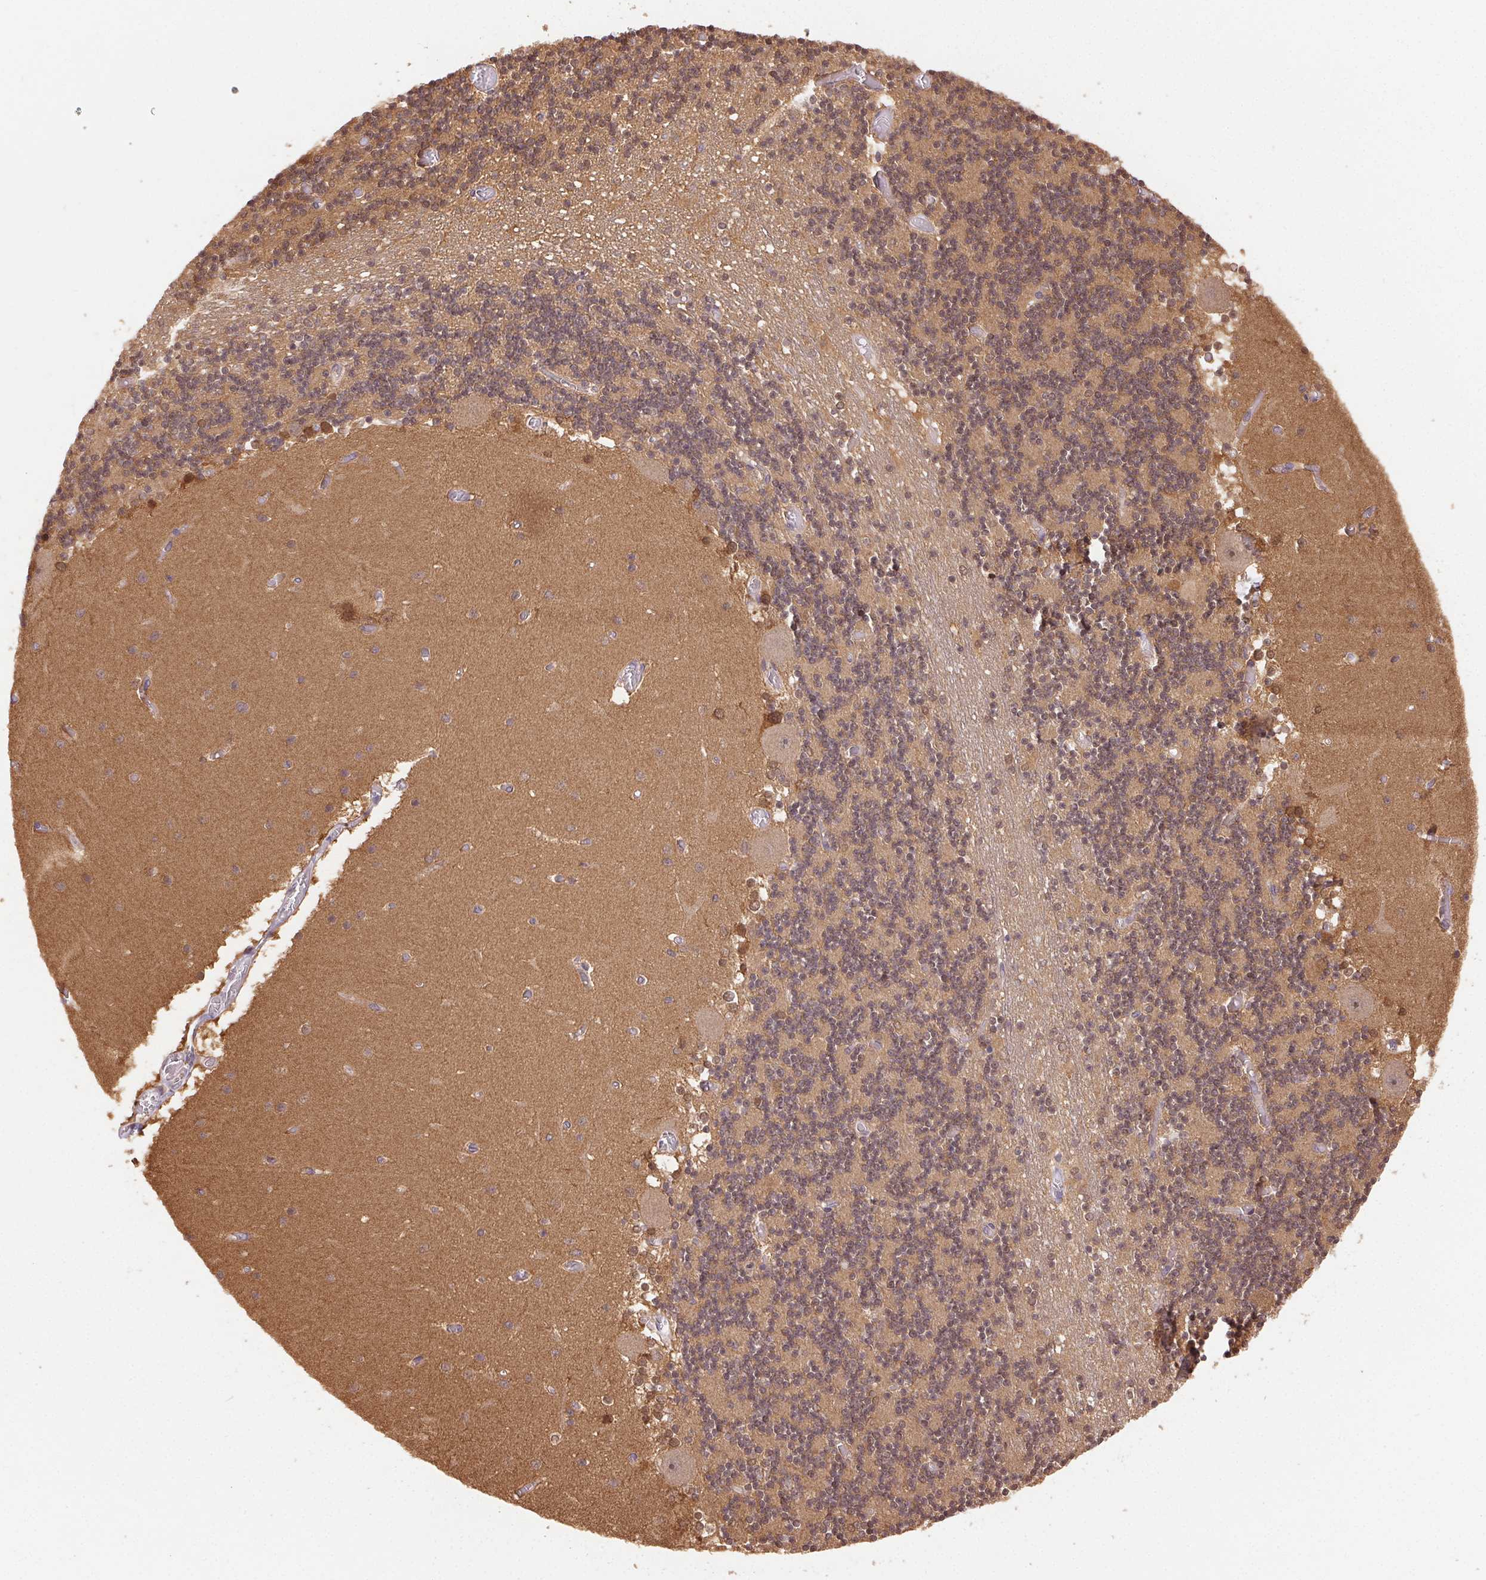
{"staining": {"intensity": "weak", "quantity": "25%-75%", "location": "cytoplasmic/membranous"}, "tissue": "cerebellum", "cell_type": "Cells in granular layer", "image_type": "normal", "snomed": [{"axis": "morphology", "description": "Normal tissue, NOS"}, {"axis": "topography", "description": "Cerebellum"}], "caption": "Human cerebellum stained for a protein (brown) shows weak cytoplasmic/membranous positive expression in approximately 25%-75% of cells in granular layer.", "gene": "GDI1", "patient": {"sex": "female", "age": 28}}